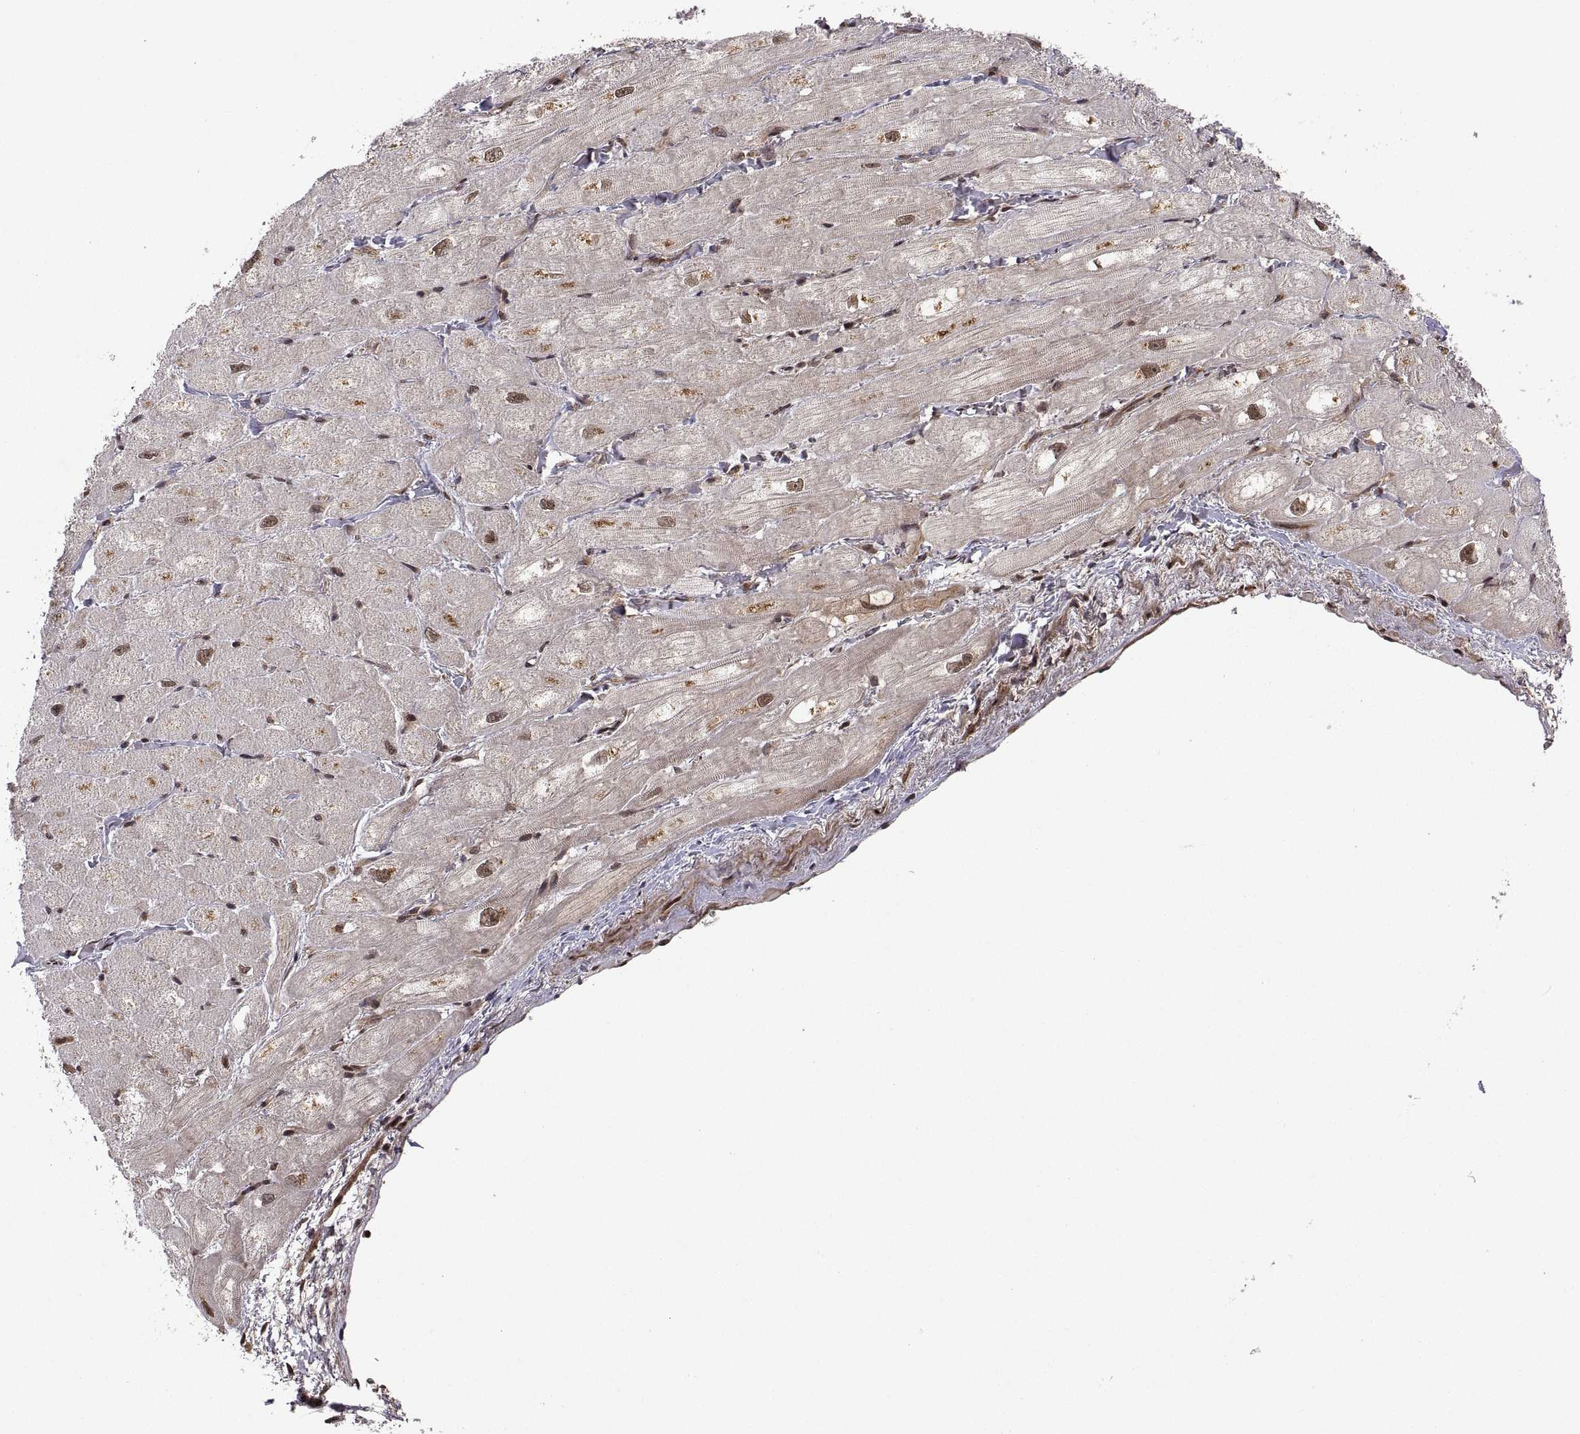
{"staining": {"intensity": "weak", "quantity": "<25%", "location": "cytoplasmic/membranous,nuclear"}, "tissue": "heart muscle", "cell_type": "Cardiomyocytes", "image_type": "normal", "snomed": [{"axis": "morphology", "description": "Normal tissue, NOS"}, {"axis": "topography", "description": "Heart"}], "caption": "The histopathology image exhibits no staining of cardiomyocytes in benign heart muscle.", "gene": "ZNRF2", "patient": {"sex": "male", "age": 60}}